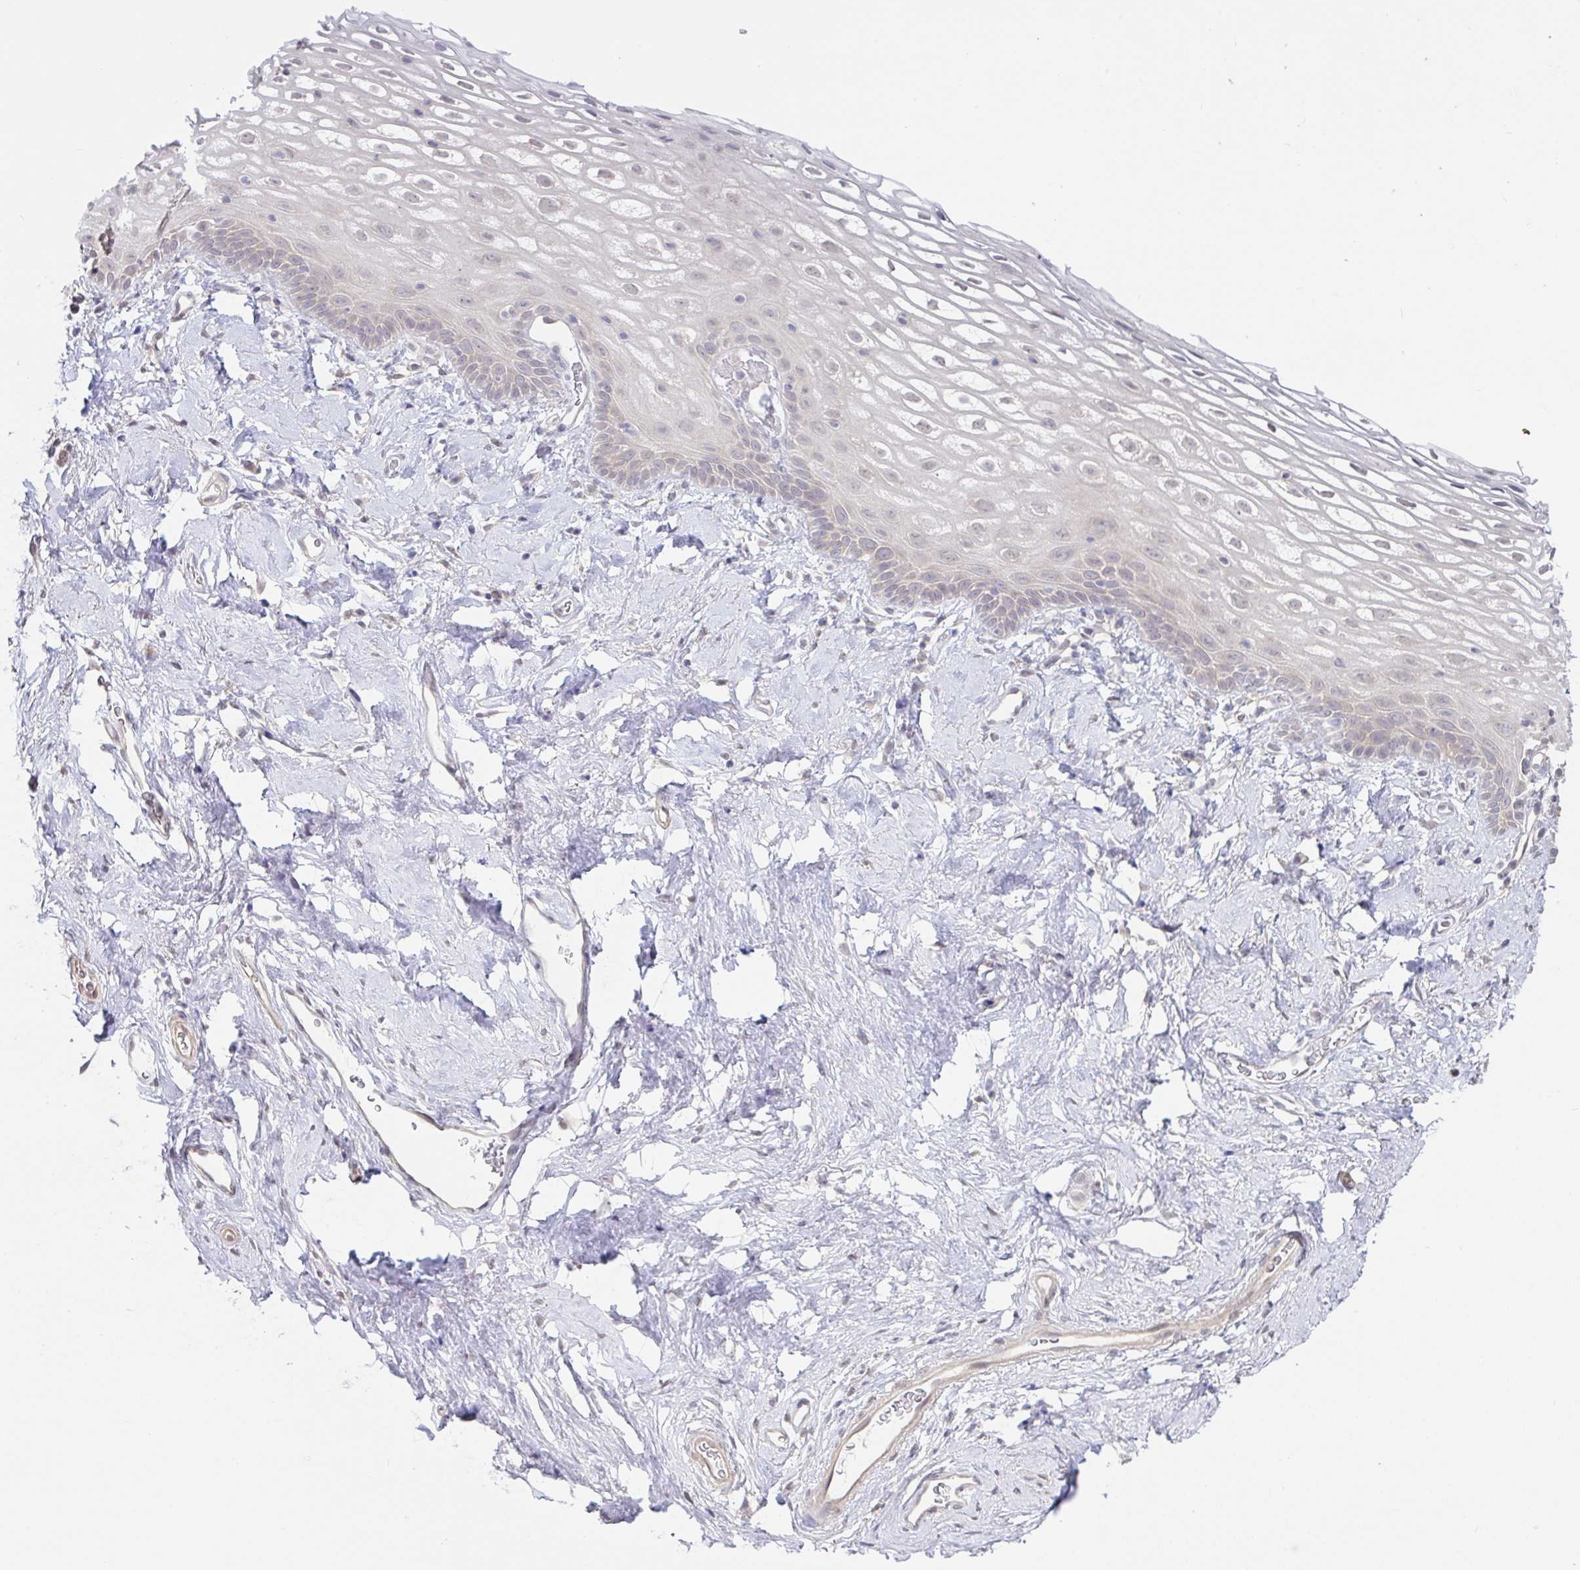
{"staining": {"intensity": "weak", "quantity": "<25%", "location": "nuclear"}, "tissue": "vagina", "cell_type": "Squamous epithelial cells", "image_type": "normal", "snomed": [{"axis": "morphology", "description": "Normal tissue, NOS"}, {"axis": "morphology", "description": "Adenocarcinoma, NOS"}, {"axis": "topography", "description": "Rectum"}, {"axis": "topography", "description": "Vagina"}, {"axis": "topography", "description": "Peripheral nerve tissue"}], "caption": "DAB (3,3'-diaminobenzidine) immunohistochemical staining of benign human vagina displays no significant positivity in squamous epithelial cells. (DAB immunohistochemistry (IHC) visualized using brightfield microscopy, high magnification).", "gene": "HYPK", "patient": {"sex": "female", "age": 71}}